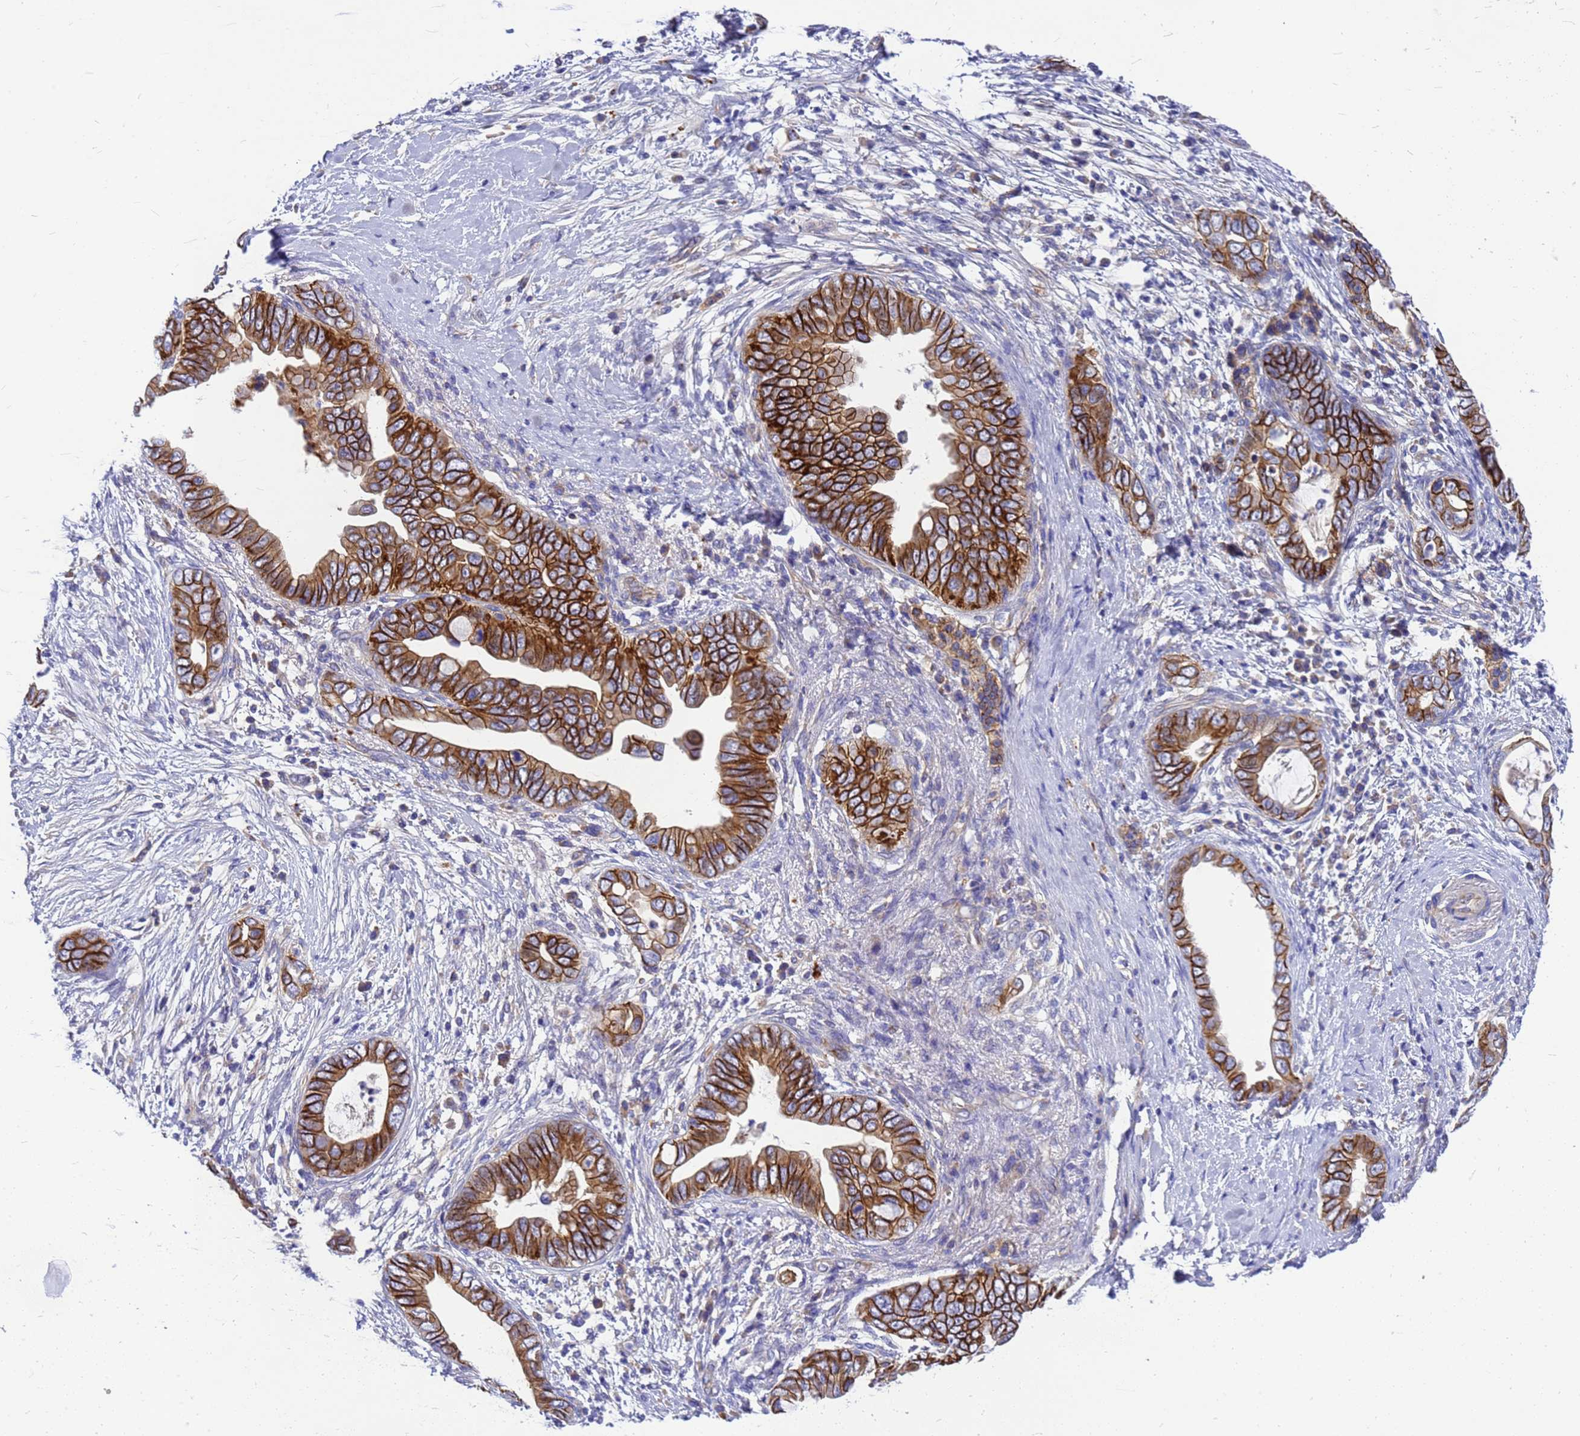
{"staining": {"intensity": "strong", "quantity": ">75%", "location": "cytoplasmic/membranous"}, "tissue": "pancreatic cancer", "cell_type": "Tumor cells", "image_type": "cancer", "snomed": [{"axis": "morphology", "description": "Adenocarcinoma, NOS"}, {"axis": "topography", "description": "Pancreas"}], "caption": "Protein analysis of pancreatic adenocarcinoma tissue demonstrates strong cytoplasmic/membranous expression in about >75% of tumor cells. (Brightfield microscopy of DAB IHC at high magnification).", "gene": "FBXW5", "patient": {"sex": "male", "age": 75}}